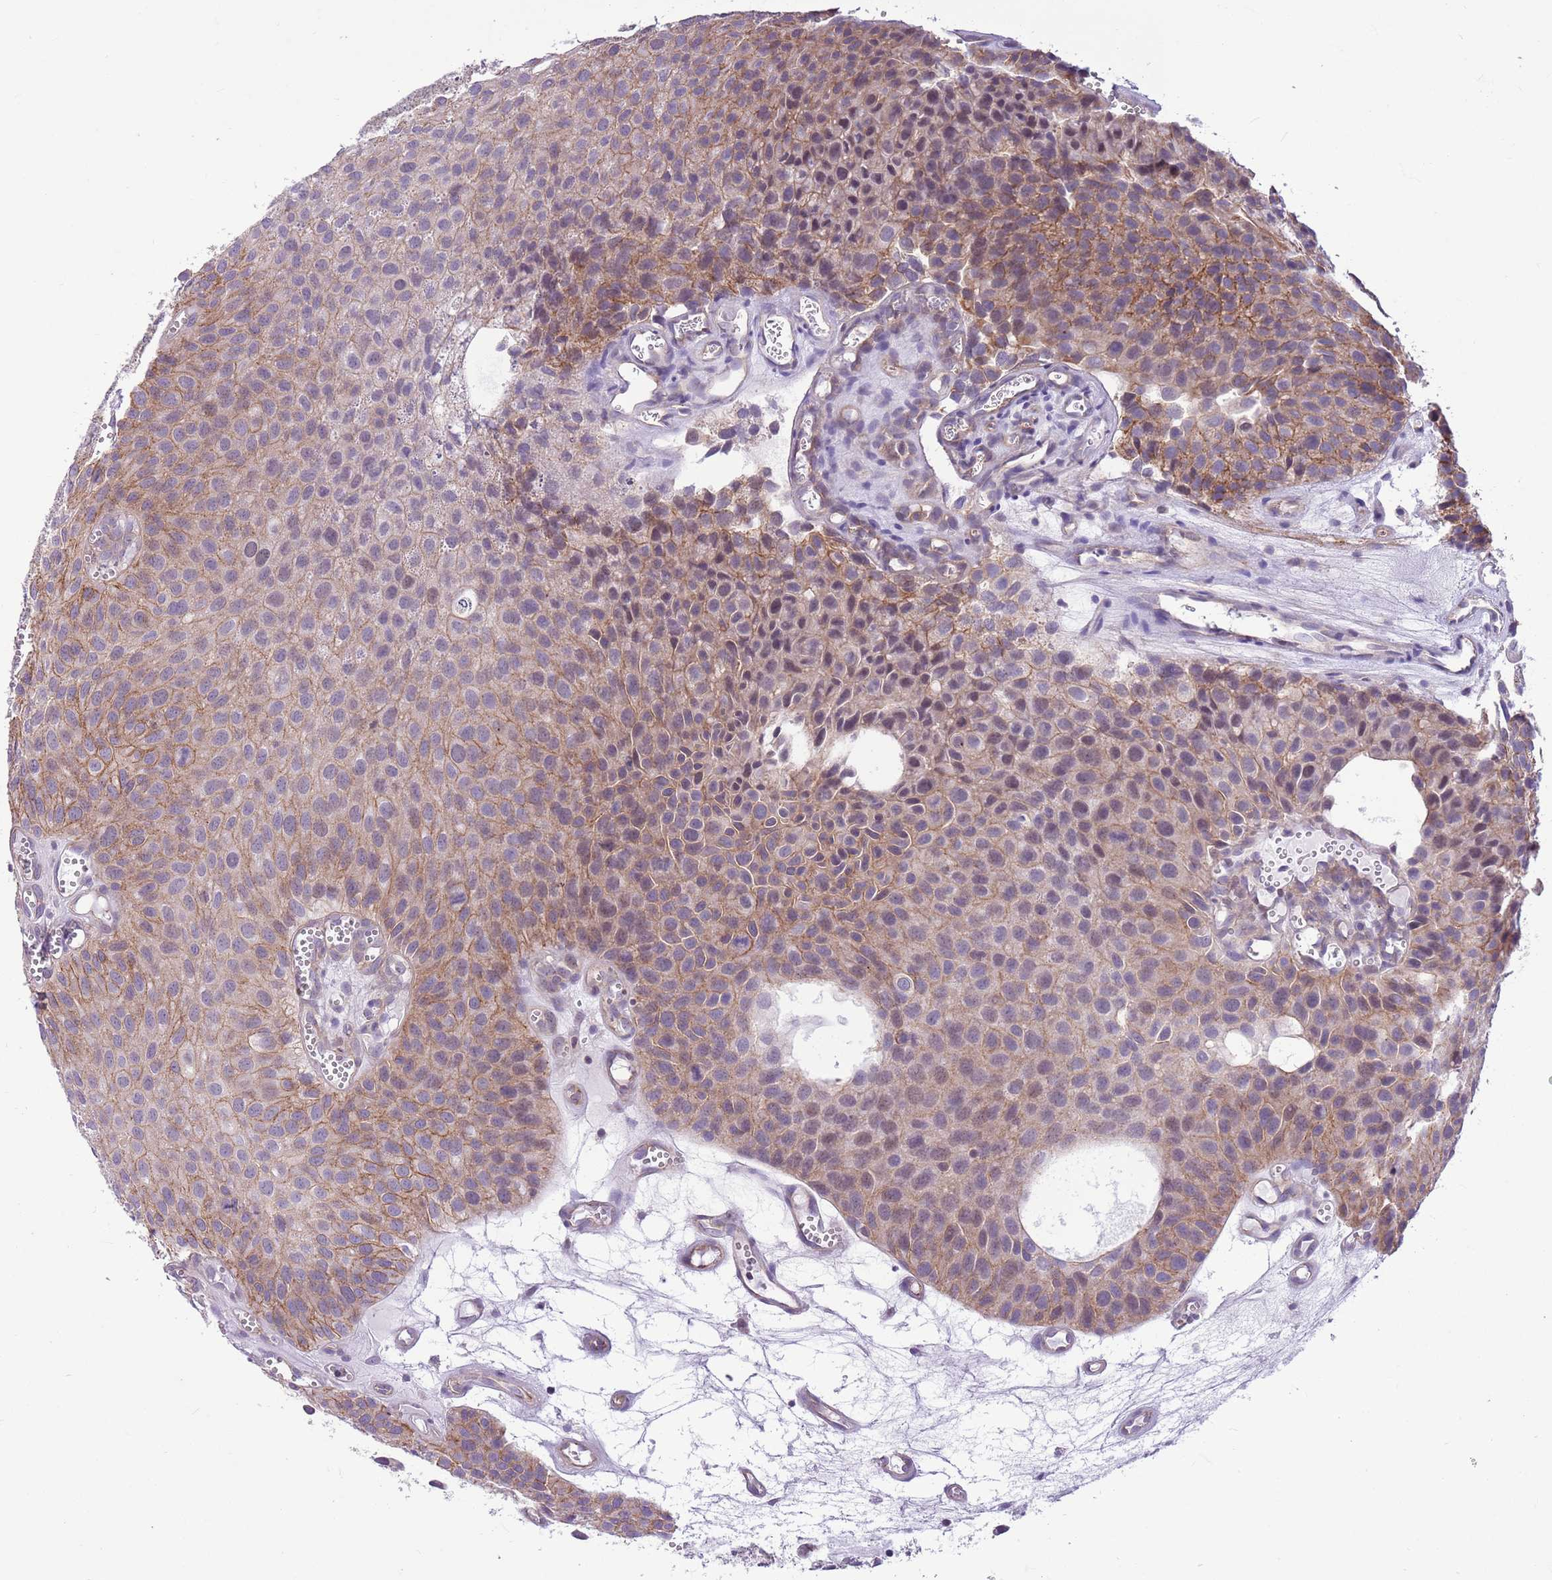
{"staining": {"intensity": "moderate", "quantity": "25%-75%", "location": "cytoplasmic/membranous"}, "tissue": "urothelial cancer", "cell_type": "Tumor cells", "image_type": "cancer", "snomed": [{"axis": "morphology", "description": "Urothelial carcinoma, Low grade"}, {"axis": "topography", "description": "Urinary bladder"}], "caption": "Urothelial carcinoma (low-grade) stained with DAB (3,3'-diaminobenzidine) immunohistochemistry displays medium levels of moderate cytoplasmic/membranous positivity in about 25%-75% of tumor cells.", "gene": "PARP8", "patient": {"sex": "male", "age": 88}}